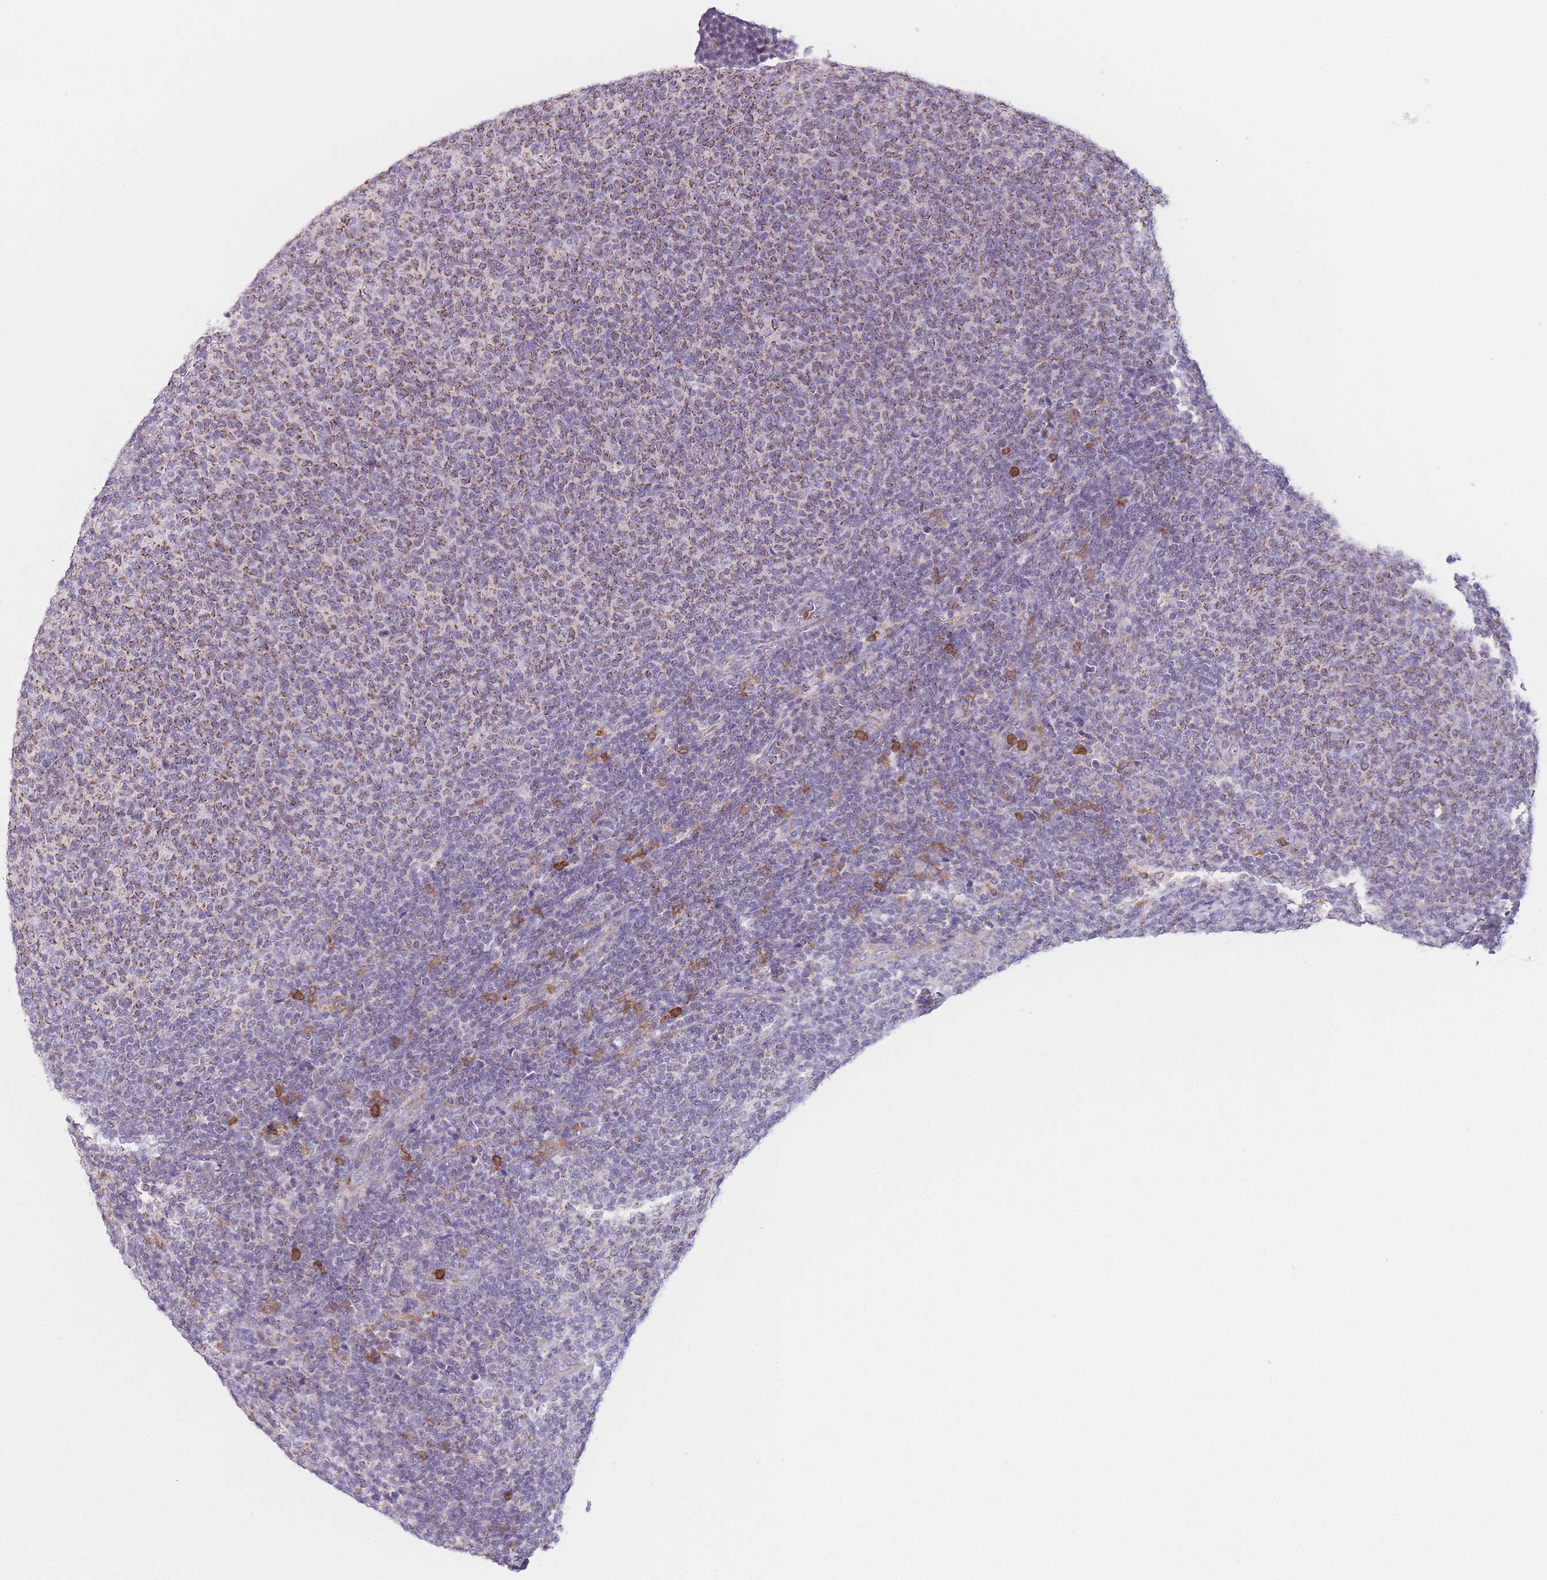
{"staining": {"intensity": "moderate", "quantity": "25%-75%", "location": "cytoplasmic/membranous"}, "tissue": "lymphoma", "cell_type": "Tumor cells", "image_type": "cancer", "snomed": [{"axis": "morphology", "description": "Malignant lymphoma, non-Hodgkin's type, Low grade"}, {"axis": "topography", "description": "Lymph node"}], "caption": "Moderate cytoplasmic/membranous protein expression is seen in about 25%-75% of tumor cells in low-grade malignant lymphoma, non-Hodgkin's type.", "gene": "PRAM1", "patient": {"sex": "male", "age": 66}}